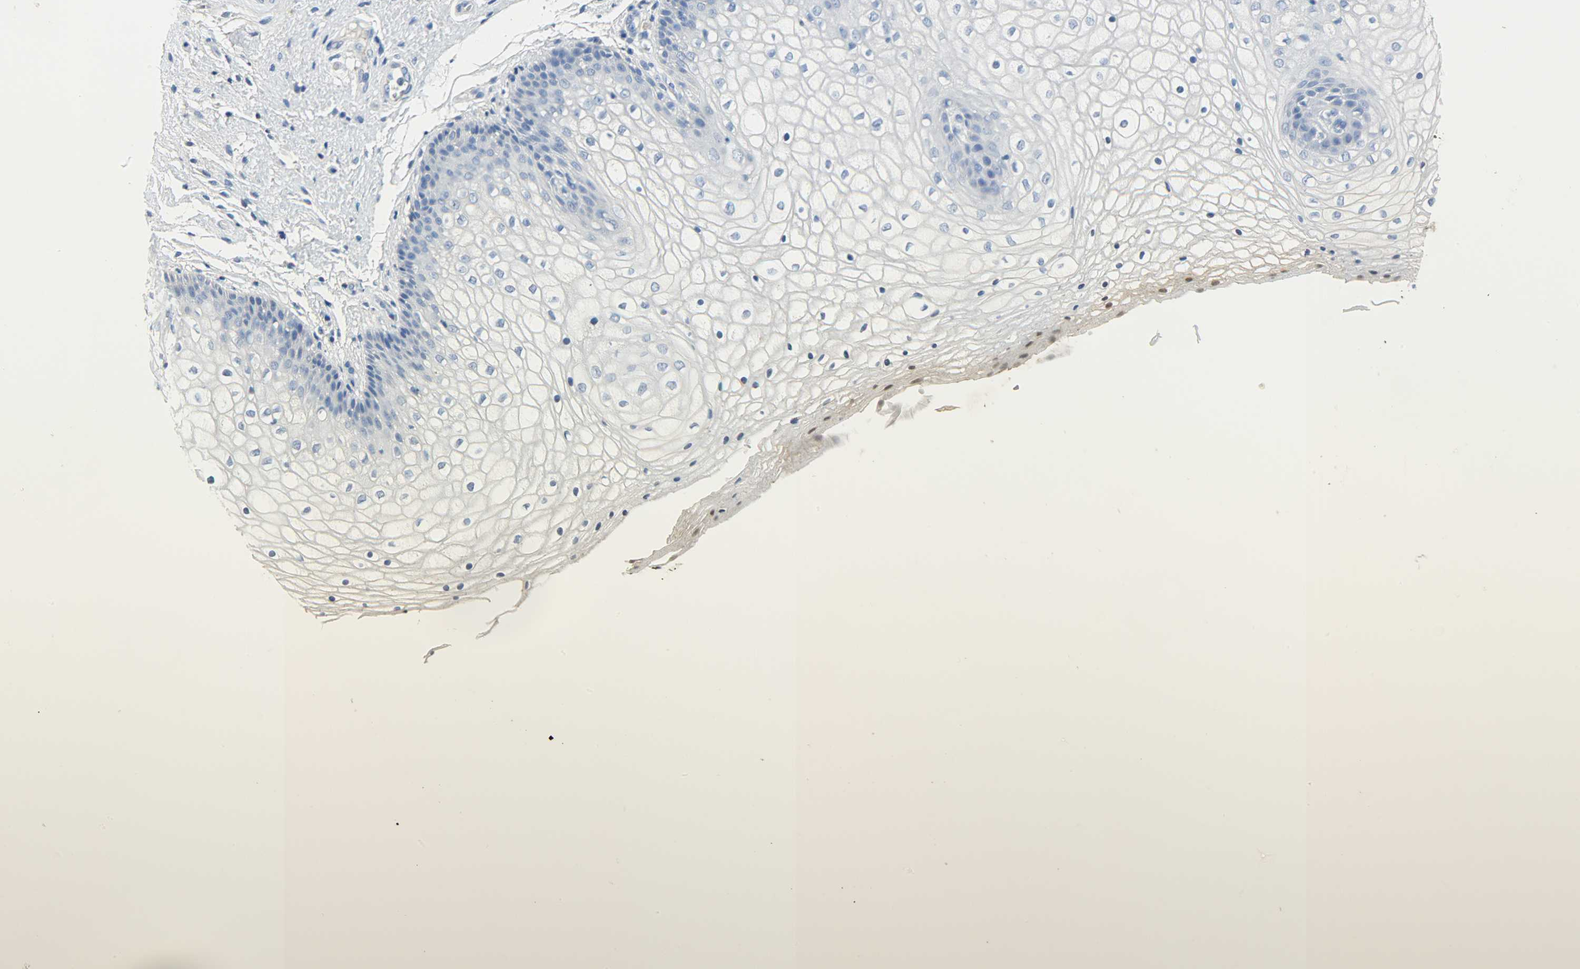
{"staining": {"intensity": "negative", "quantity": "none", "location": "none"}, "tissue": "vagina", "cell_type": "Squamous epithelial cells", "image_type": "normal", "snomed": [{"axis": "morphology", "description": "Normal tissue, NOS"}, {"axis": "topography", "description": "Vagina"}], "caption": "IHC micrograph of benign vagina: vagina stained with DAB (3,3'-diaminobenzidine) reveals no significant protein staining in squamous epithelial cells.", "gene": "CRP", "patient": {"sex": "female", "age": 34}}